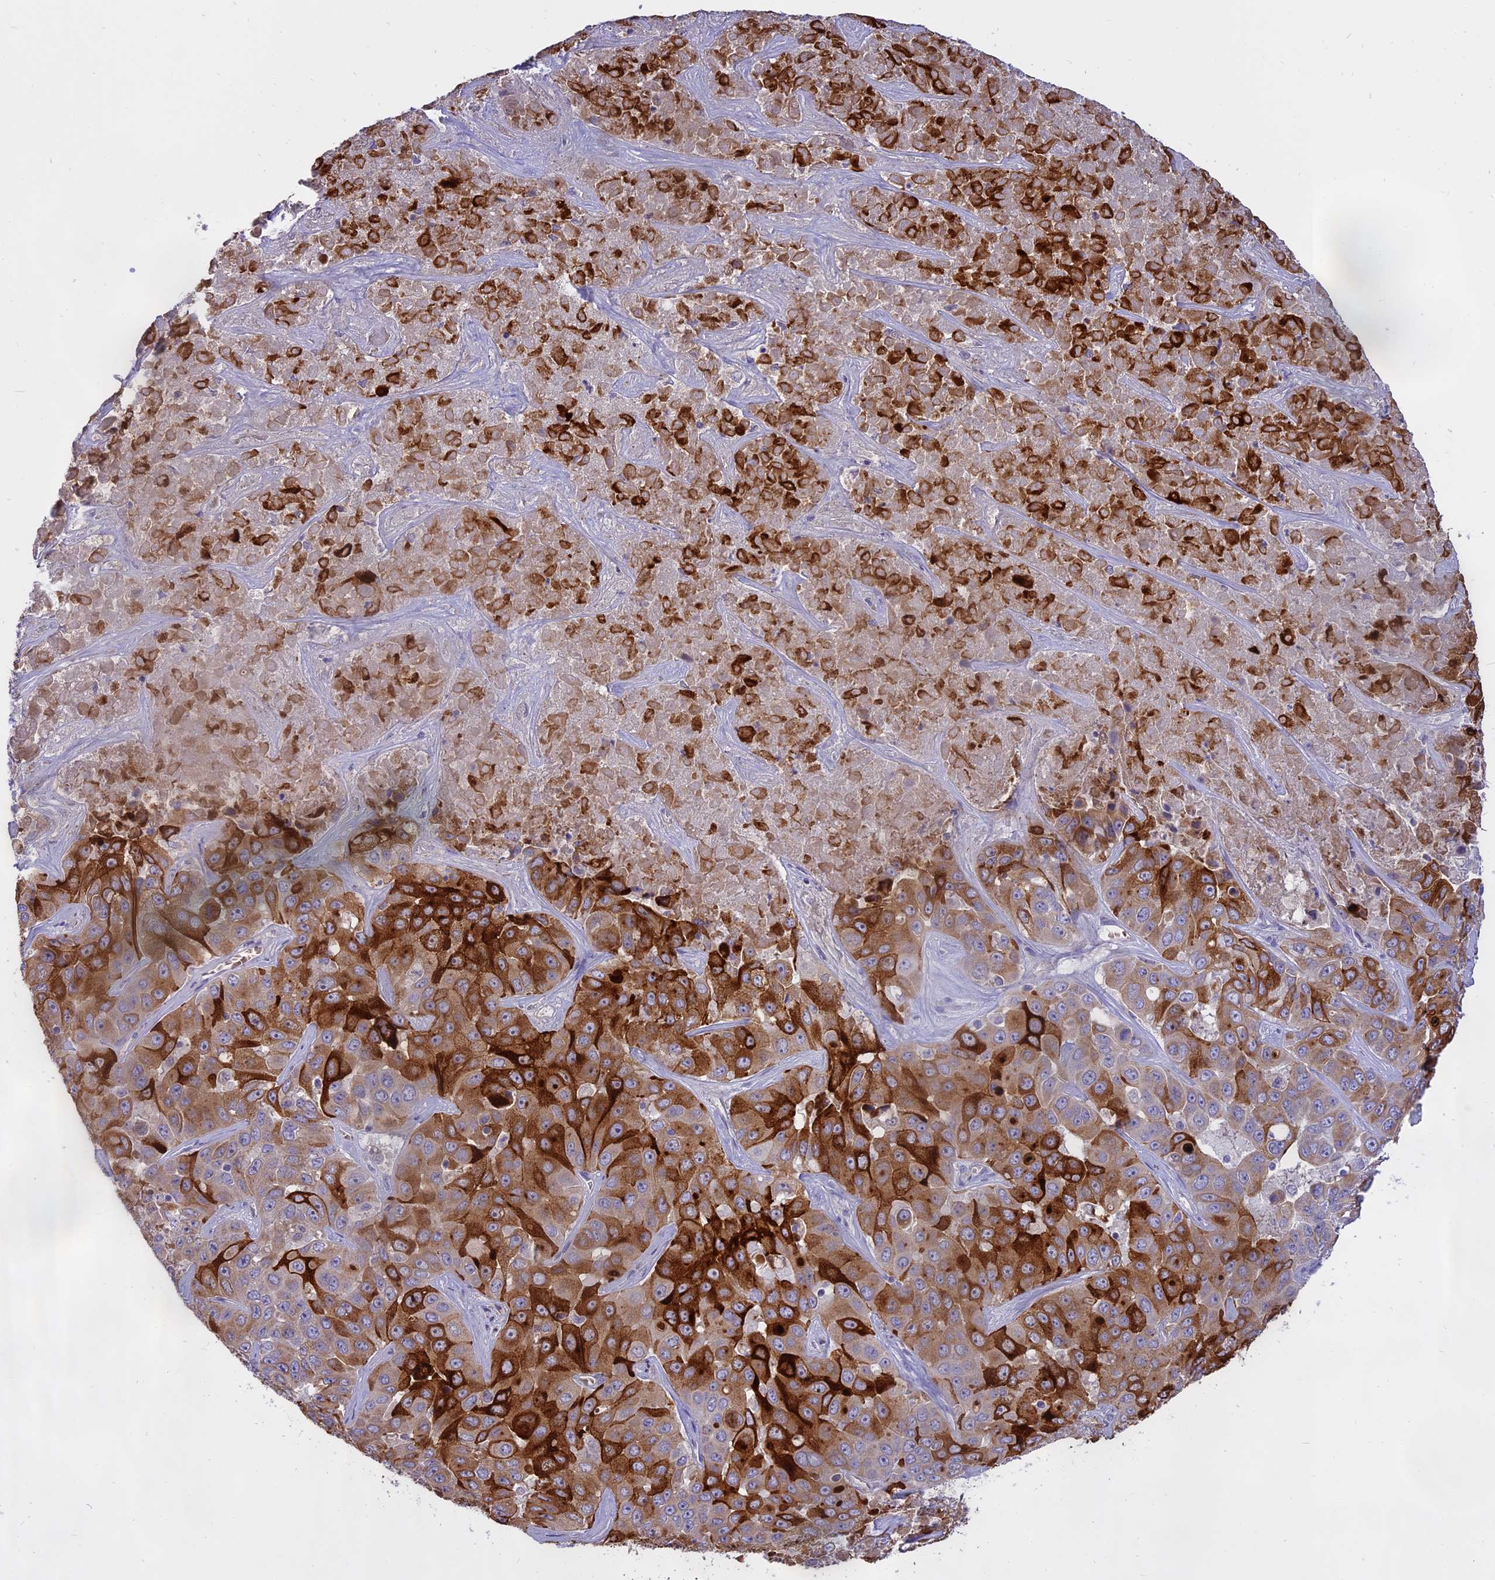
{"staining": {"intensity": "strong", "quantity": "25%-75%", "location": "cytoplasmic/membranous"}, "tissue": "liver cancer", "cell_type": "Tumor cells", "image_type": "cancer", "snomed": [{"axis": "morphology", "description": "Cholangiocarcinoma"}, {"axis": "topography", "description": "Liver"}], "caption": "Immunohistochemical staining of human liver cancer displays high levels of strong cytoplasmic/membranous protein staining in about 25%-75% of tumor cells.", "gene": "WFDC2", "patient": {"sex": "female", "age": 52}}